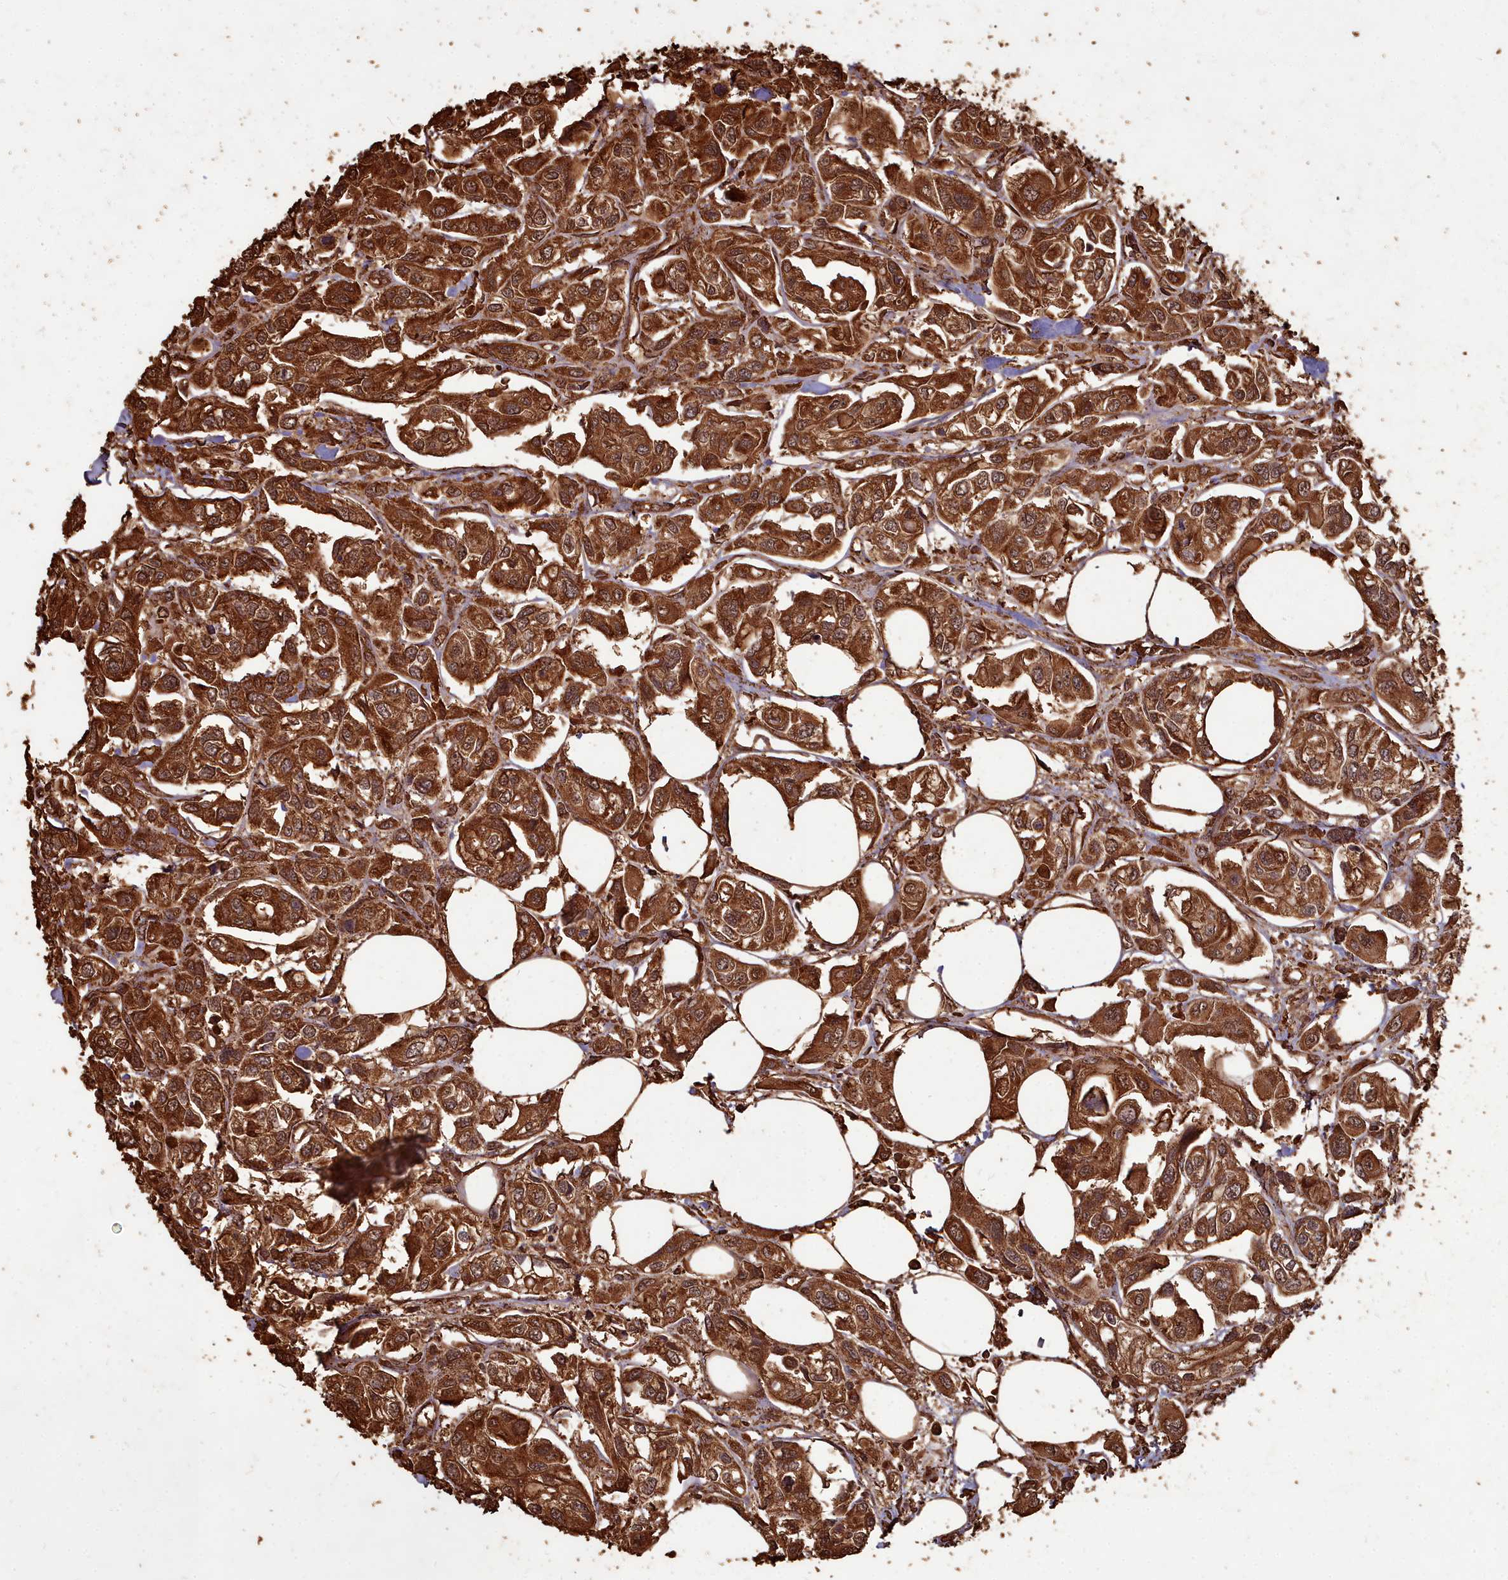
{"staining": {"intensity": "strong", "quantity": ">75%", "location": "cytoplasmic/membranous"}, "tissue": "urothelial cancer", "cell_type": "Tumor cells", "image_type": "cancer", "snomed": [{"axis": "morphology", "description": "Urothelial carcinoma, High grade"}, {"axis": "topography", "description": "Urinary bladder"}], "caption": "This photomicrograph demonstrates high-grade urothelial carcinoma stained with immunohistochemistry to label a protein in brown. The cytoplasmic/membranous of tumor cells show strong positivity for the protein. Nuclei are counter-stained blue.", "gene": "COX11", "patient": {"sex": "male", "age": 67}}